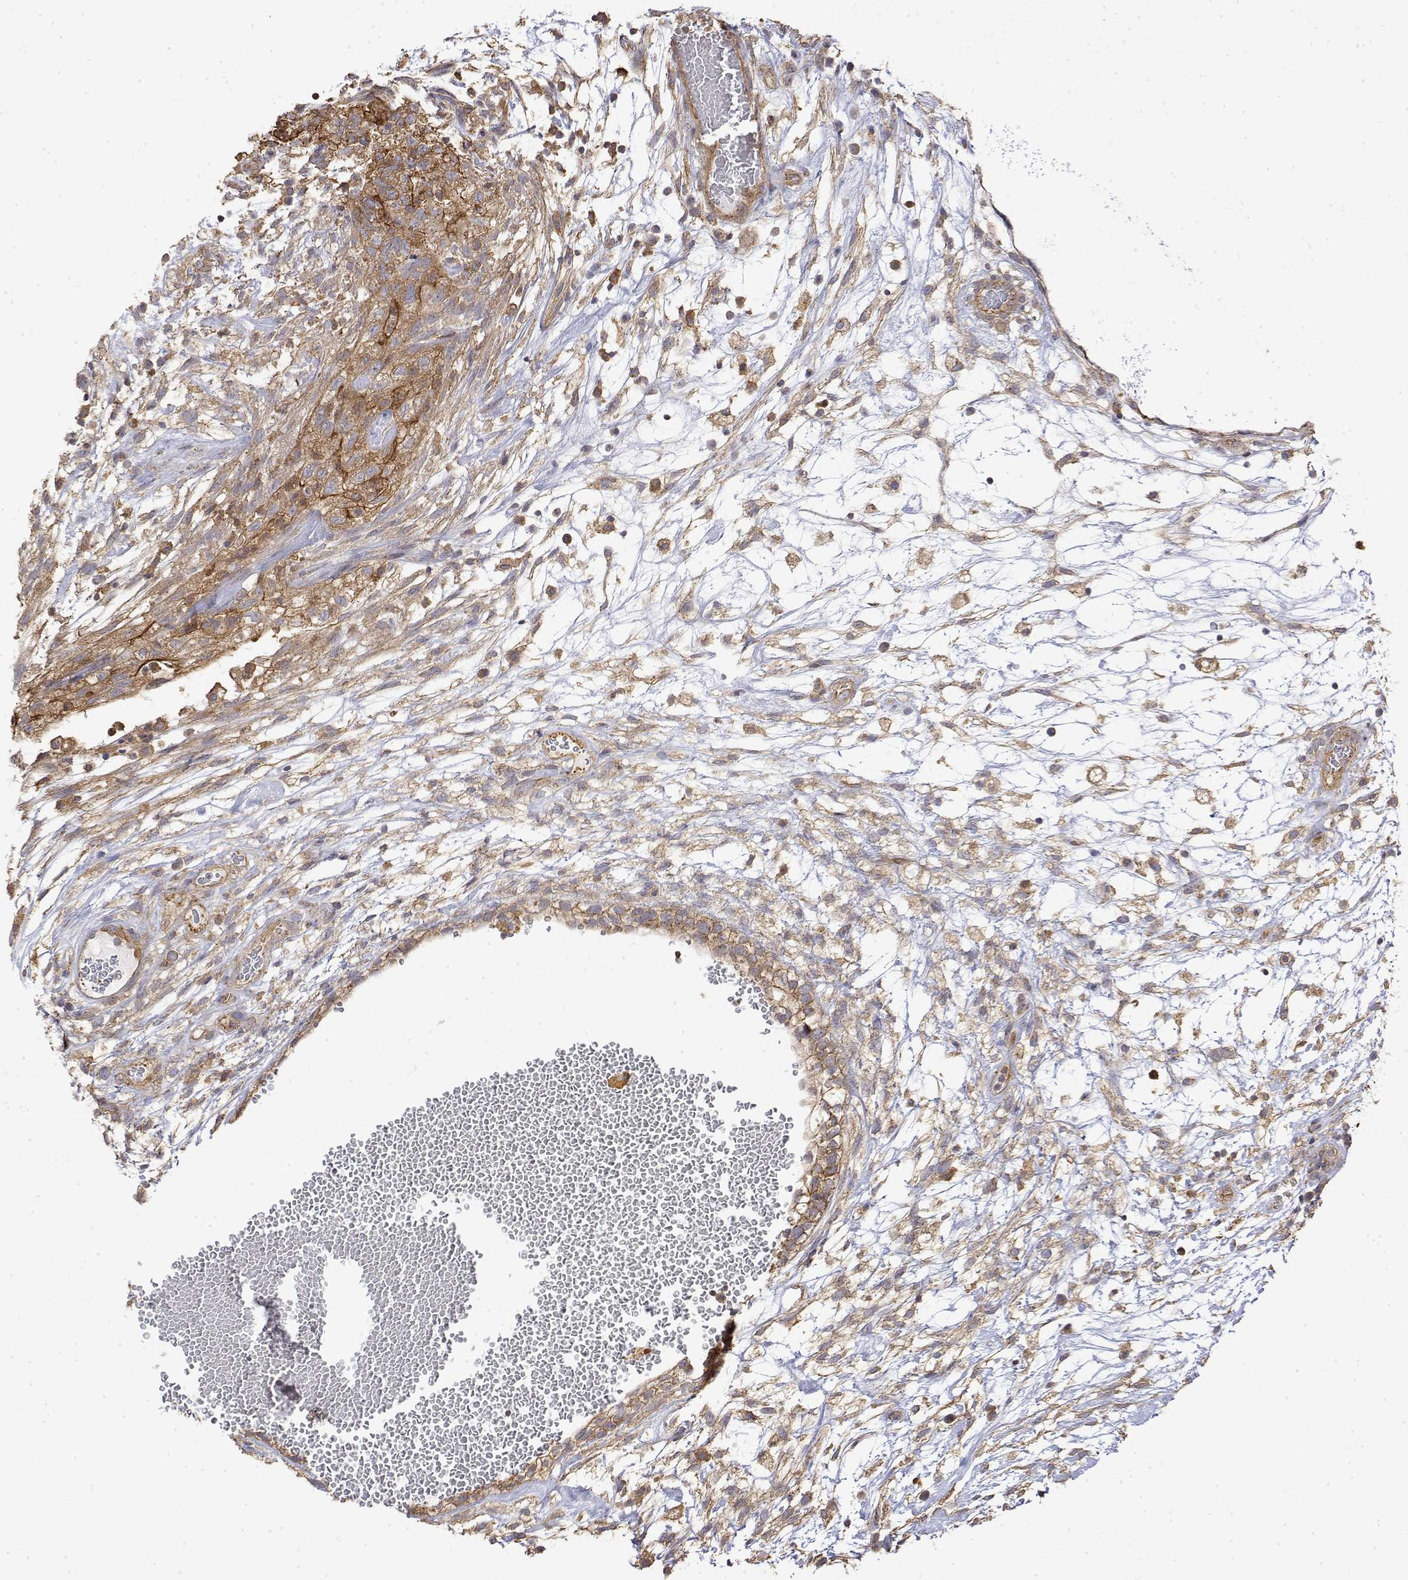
{"staining": {"intensity": "moderate", "quantity": ">75%", "location": "cytoplasmic/membranous"}, "tissue": "testis cancer", "cell_type": "Tumor cells", "image_type": "cancer", "snomed": [{"axis": "morphology", "description": "Normal tissue, NOS"}, {"axis": "morphology", "description": "Carcinoma, Embryonal, NOS"}, {"axis": "topography", "description": "Testis"}], "caption": "Immunohistochemical staining of embryonal carcinoma (testis) reveals medium levels of moderate cytoplasmic/membranous staining in about >75% of tumor cells.", "gene": "PACSIN2", "patient": {"sex": "male", "age": 32}}